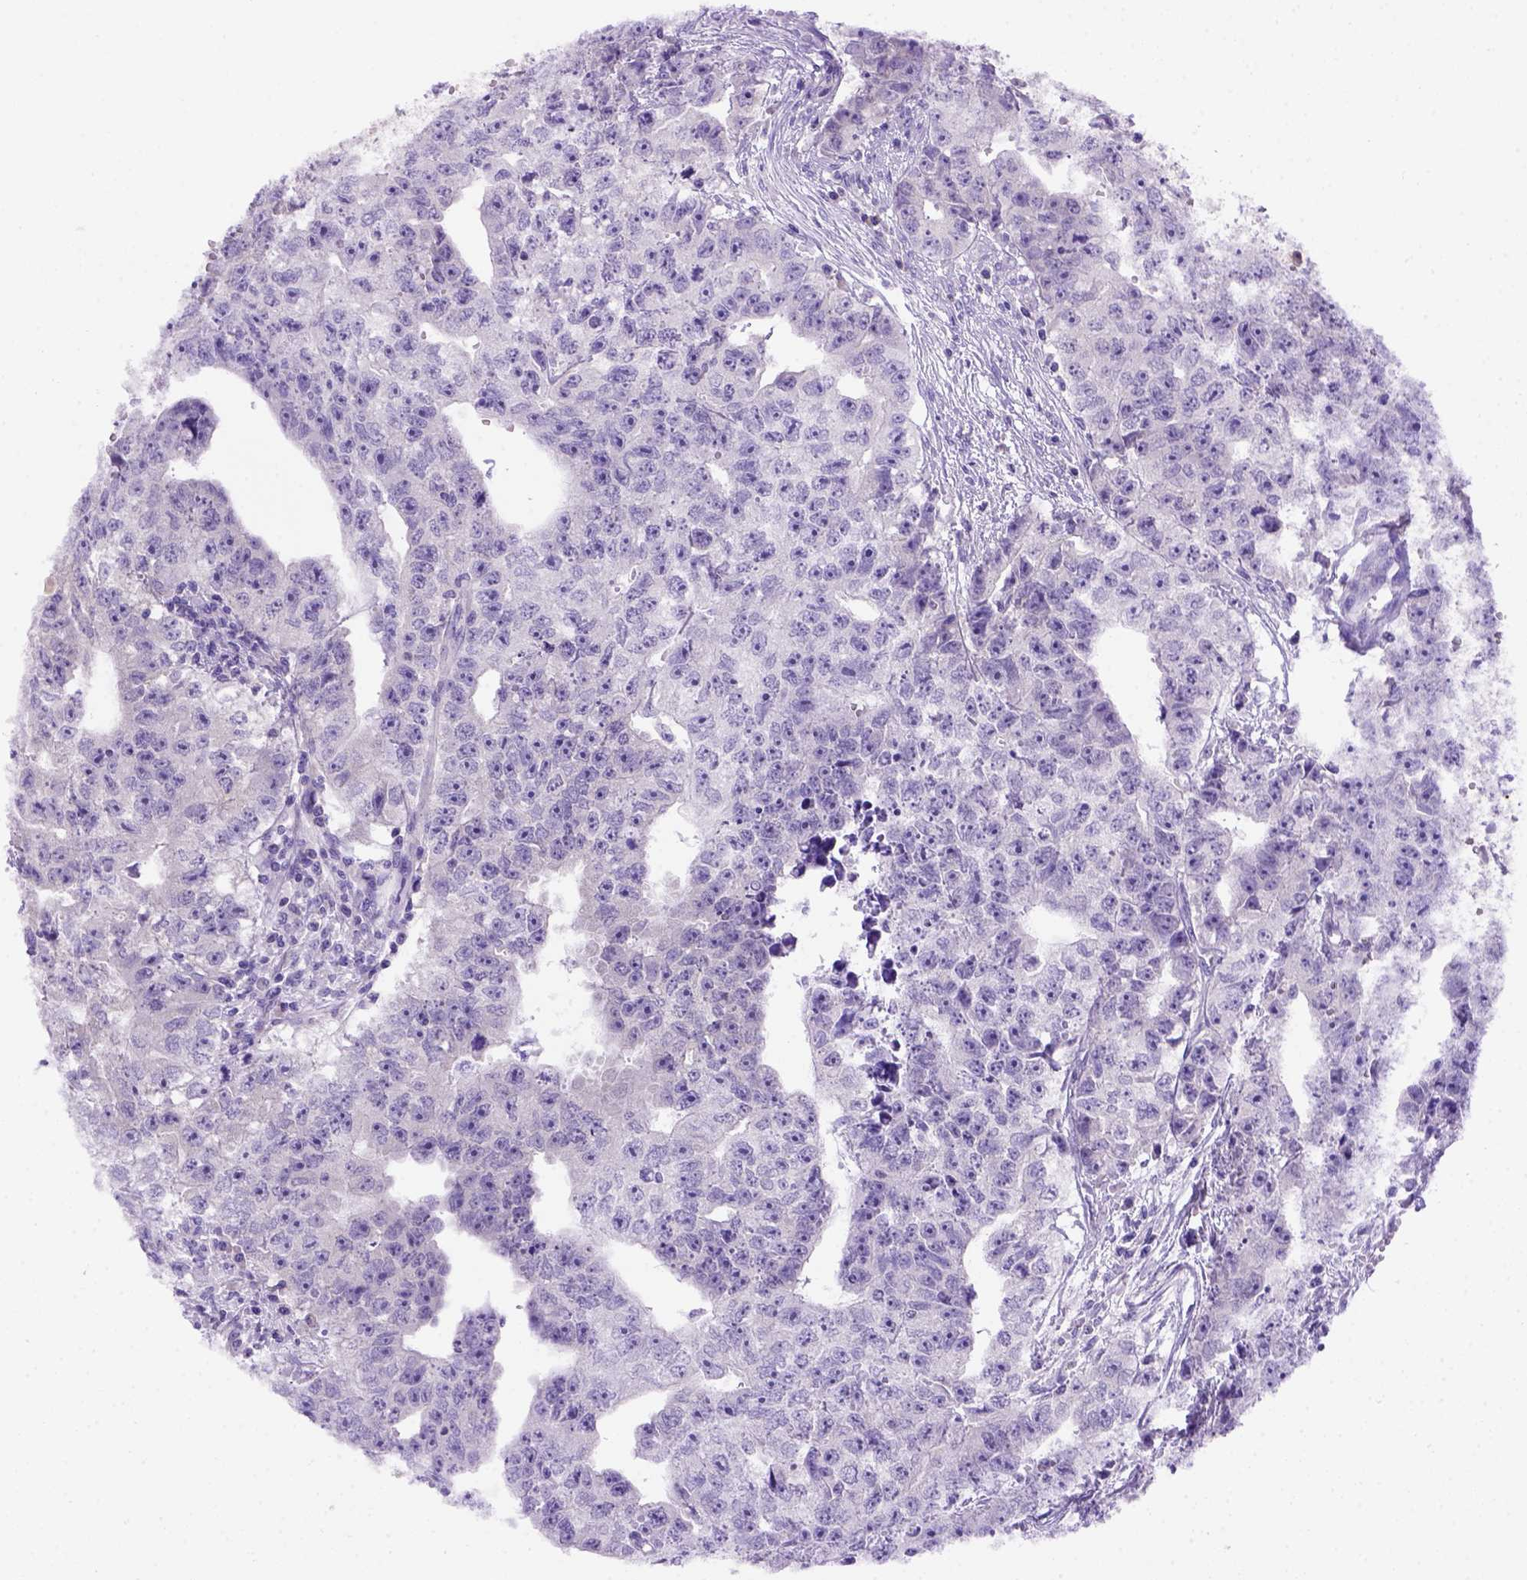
{"staining": {"intensity": "negative", "quantity": "none", "location": "none"}, "tissue": "testis cancer", "cell_type": "Tumor cells", "image_type": "cancer", "snomed": [{"axis": "morphology", "description": "Carcinoma, Embryonal, NOS"}, {"axis": "morphology", "description": "Teratoma, malignant, NOS"}, {"axis": "topography", "description": "Testis"}], "caption": "DAB (3,3'-diaminobenzidine) immunohistochemical staining of human testis cancer exhibits no significant staining in tumor cells.", "gene": "FOXI1", "patient": {"sex": "male", "age": 24}}